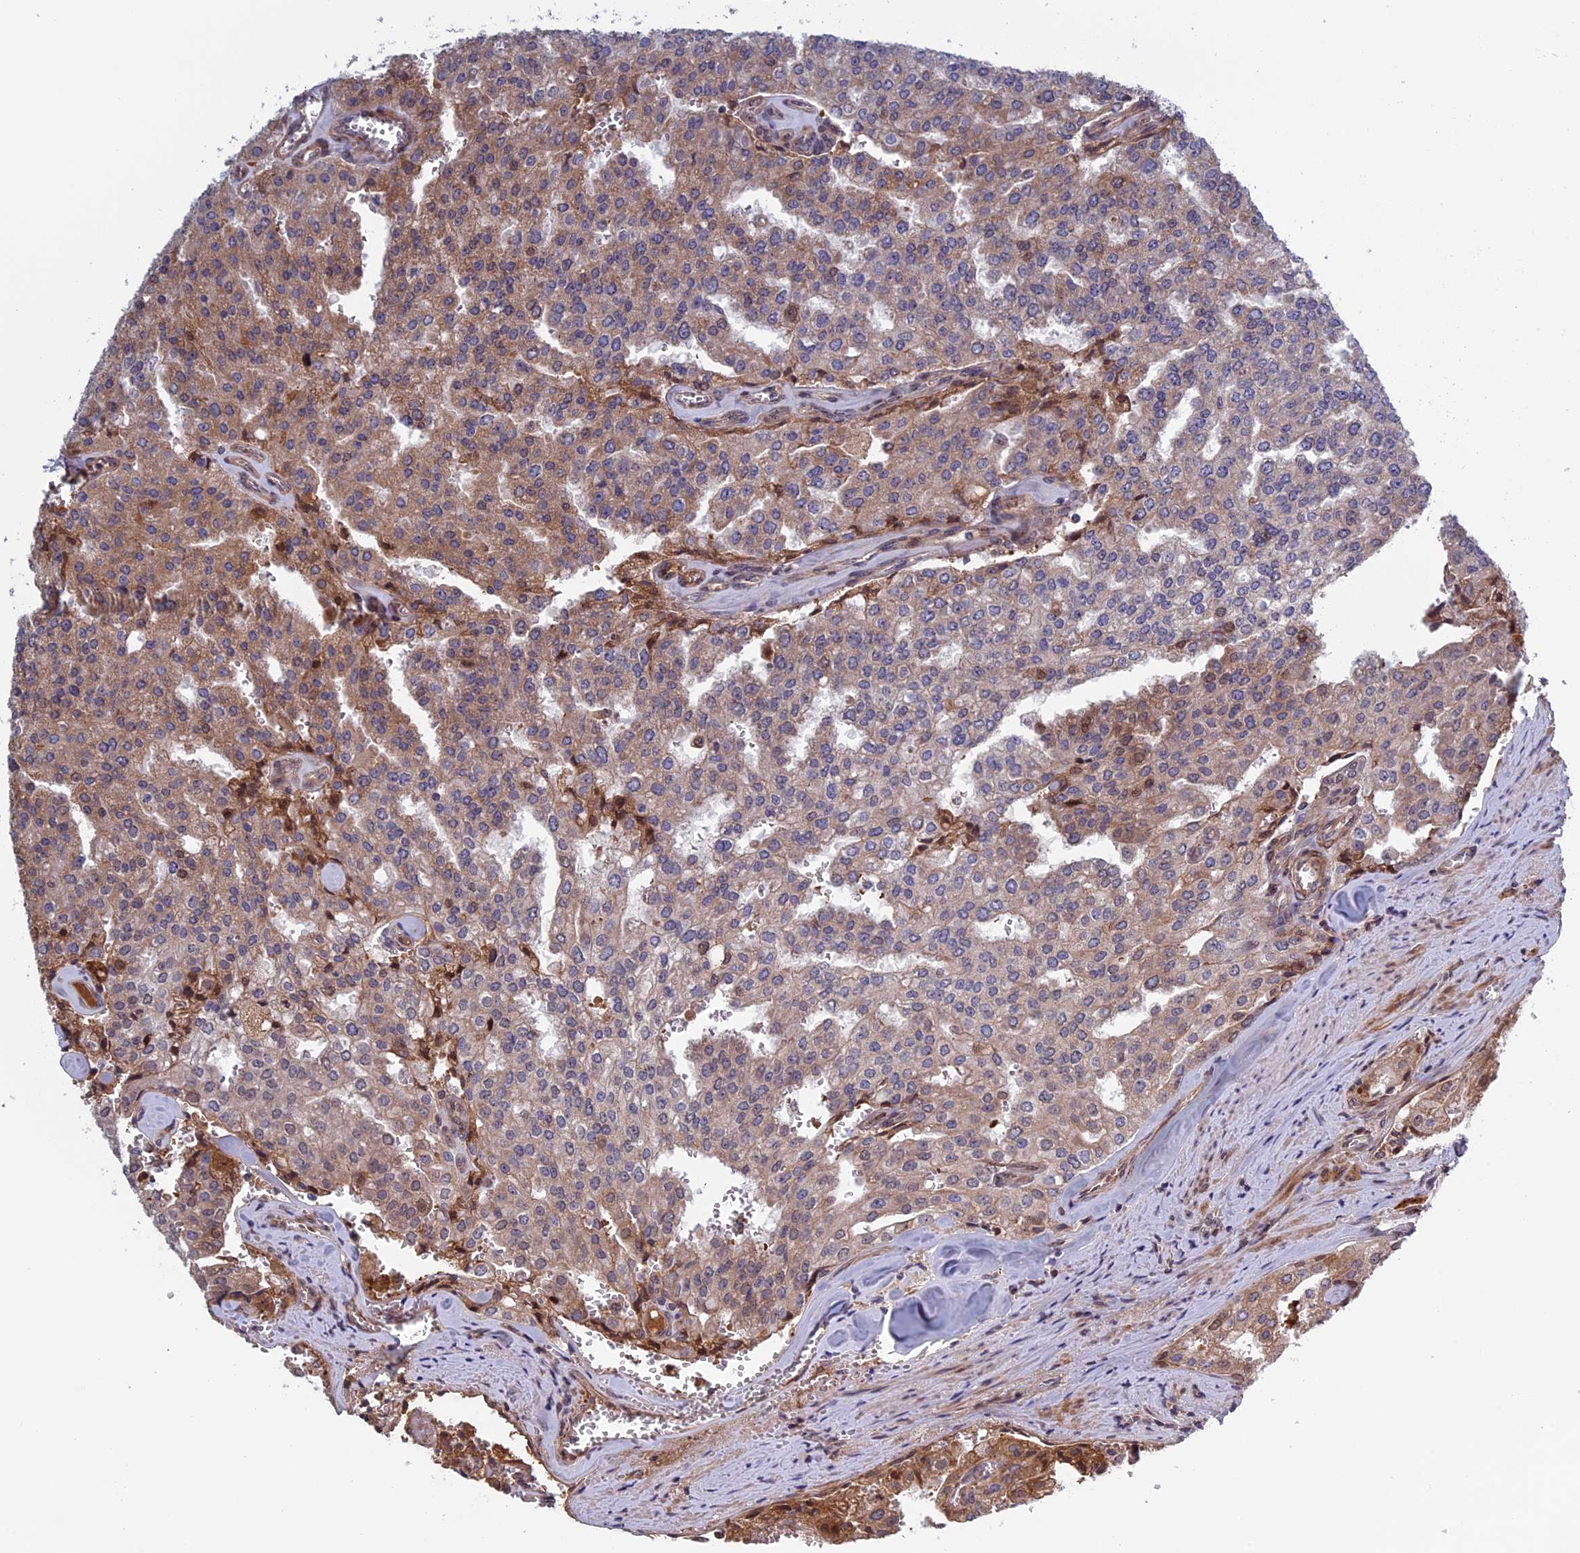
{"staining": {"intensity": "moderate", "quantity": "<25%", "location": "cytoplasmic/membranous,nuclear"}, "tissue": "prostate cancer", "cell_type": "Tumor cells", "image_type": "cancer", "snomed": [{"axis": "morphology", "description": "Adenocarcinoma, High grade"}, {"axis": "topography", "description": "Prostate"}], "caption": "About <25% of tumor cells in human prostate cancer (high-grade adenocarcinoma) show moderate cytoplasmic/membranous and nuclear protein expression as visualized by brown immunohistochemical staining.", "gene": "FADS1", "patient": {"sex": "male", "age": 68}}